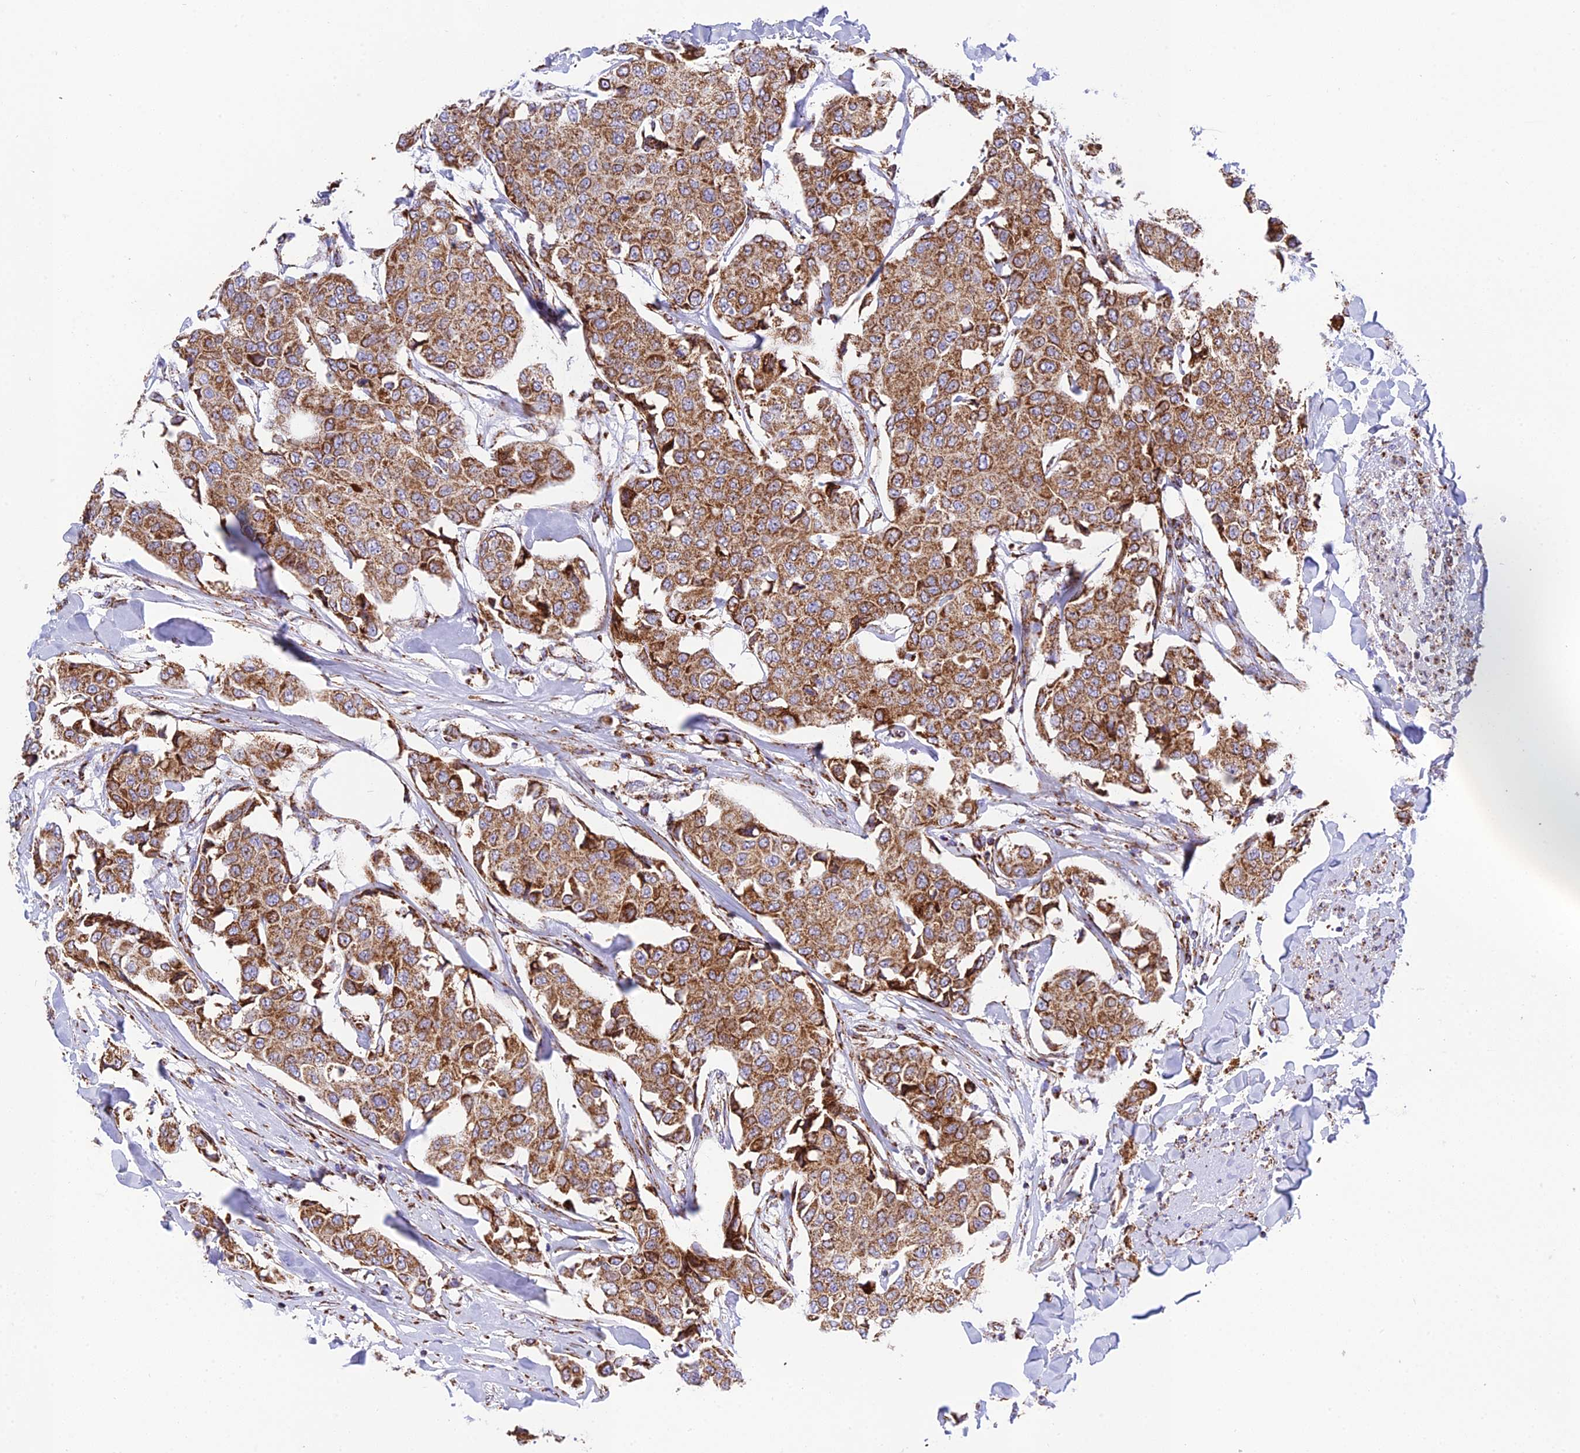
{"staining": {"intensity": "strong", "quantity": ">75%", "location": "cytoplasmic/membranous"}, "tissue": "breast cancer", "cell_type": "Tumor cells", "image_type": "cancer", "snomed": [{"axis": "morphology", "description": "Duct carcinoma"}, {"axis": "topography", "description": "Breast"}], "caption": "Protein expression analysis of human breast infiltrating ductal carcinoma reveals strong cytoplasmic/membranous staining in approximately >75% of tumor cells.", "gene": "CHCHD3", "patient": {"sex": "female", "age": 80}}